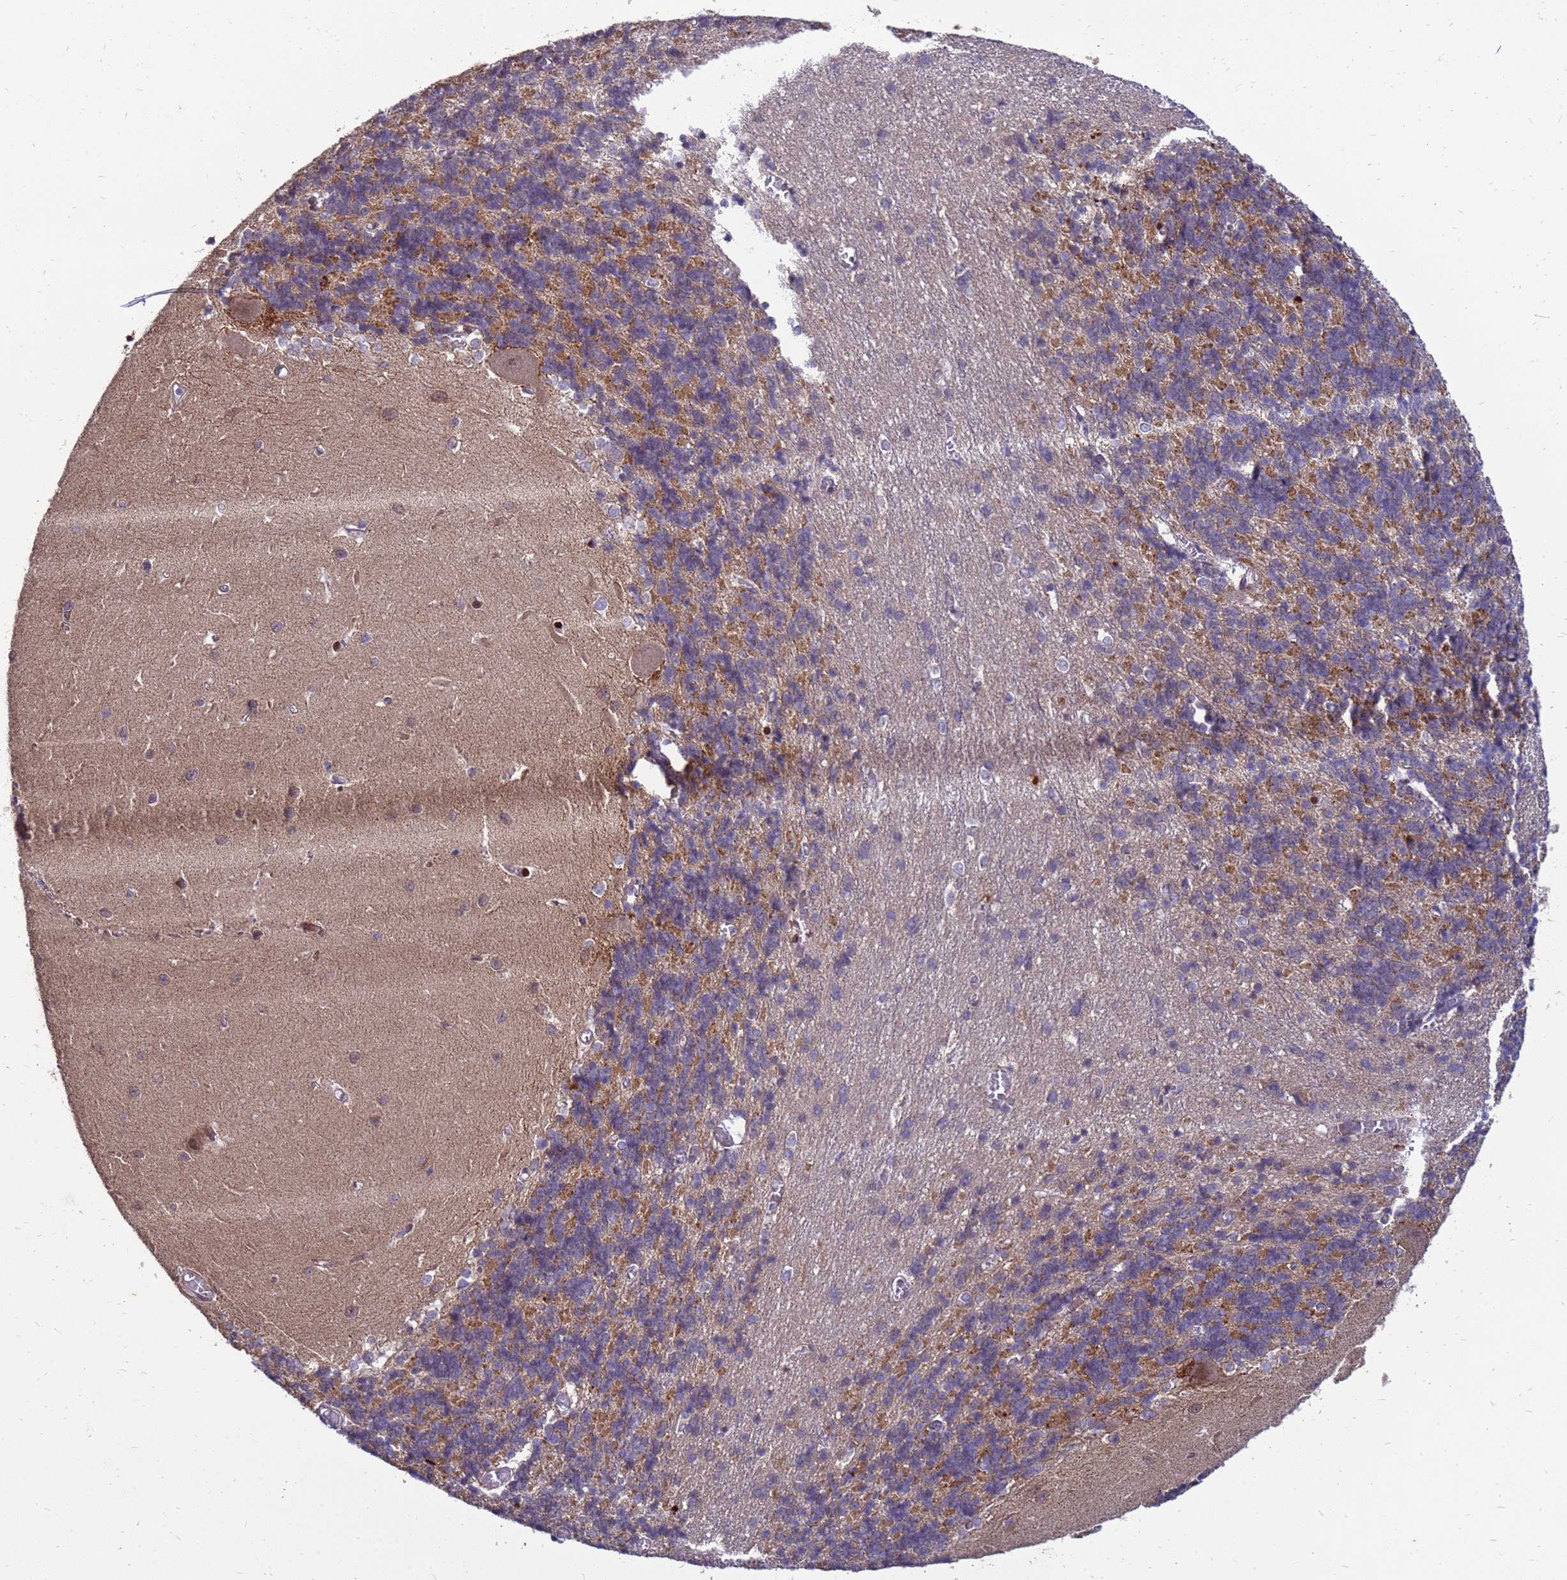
{"staining": {"intensity": "moderate", "quantity": "25%-75%", "location": "cytoplasmic/membranous"}, "tissue": "cerebellum", "cell_type": "Cells in granular layer", "image_type": "normal", "snomed": [{"axis": "morphology", "description": "Normal tissue, NOS"}, {"axis": "topography", "description": "Cerebellum"}], "caption": "IHC of unremarkable cerebellum reveals medium levels of moderate cytoplasmic/membranous positivity in approximately 25%-75% of cells in granular layer. (Stains: DAB in brown, nuclei in blue, Microscopy: brightfield microscopy at high magnification).", "gene": "RSPO1", "patient": {"sex": "male", "age": 37}}